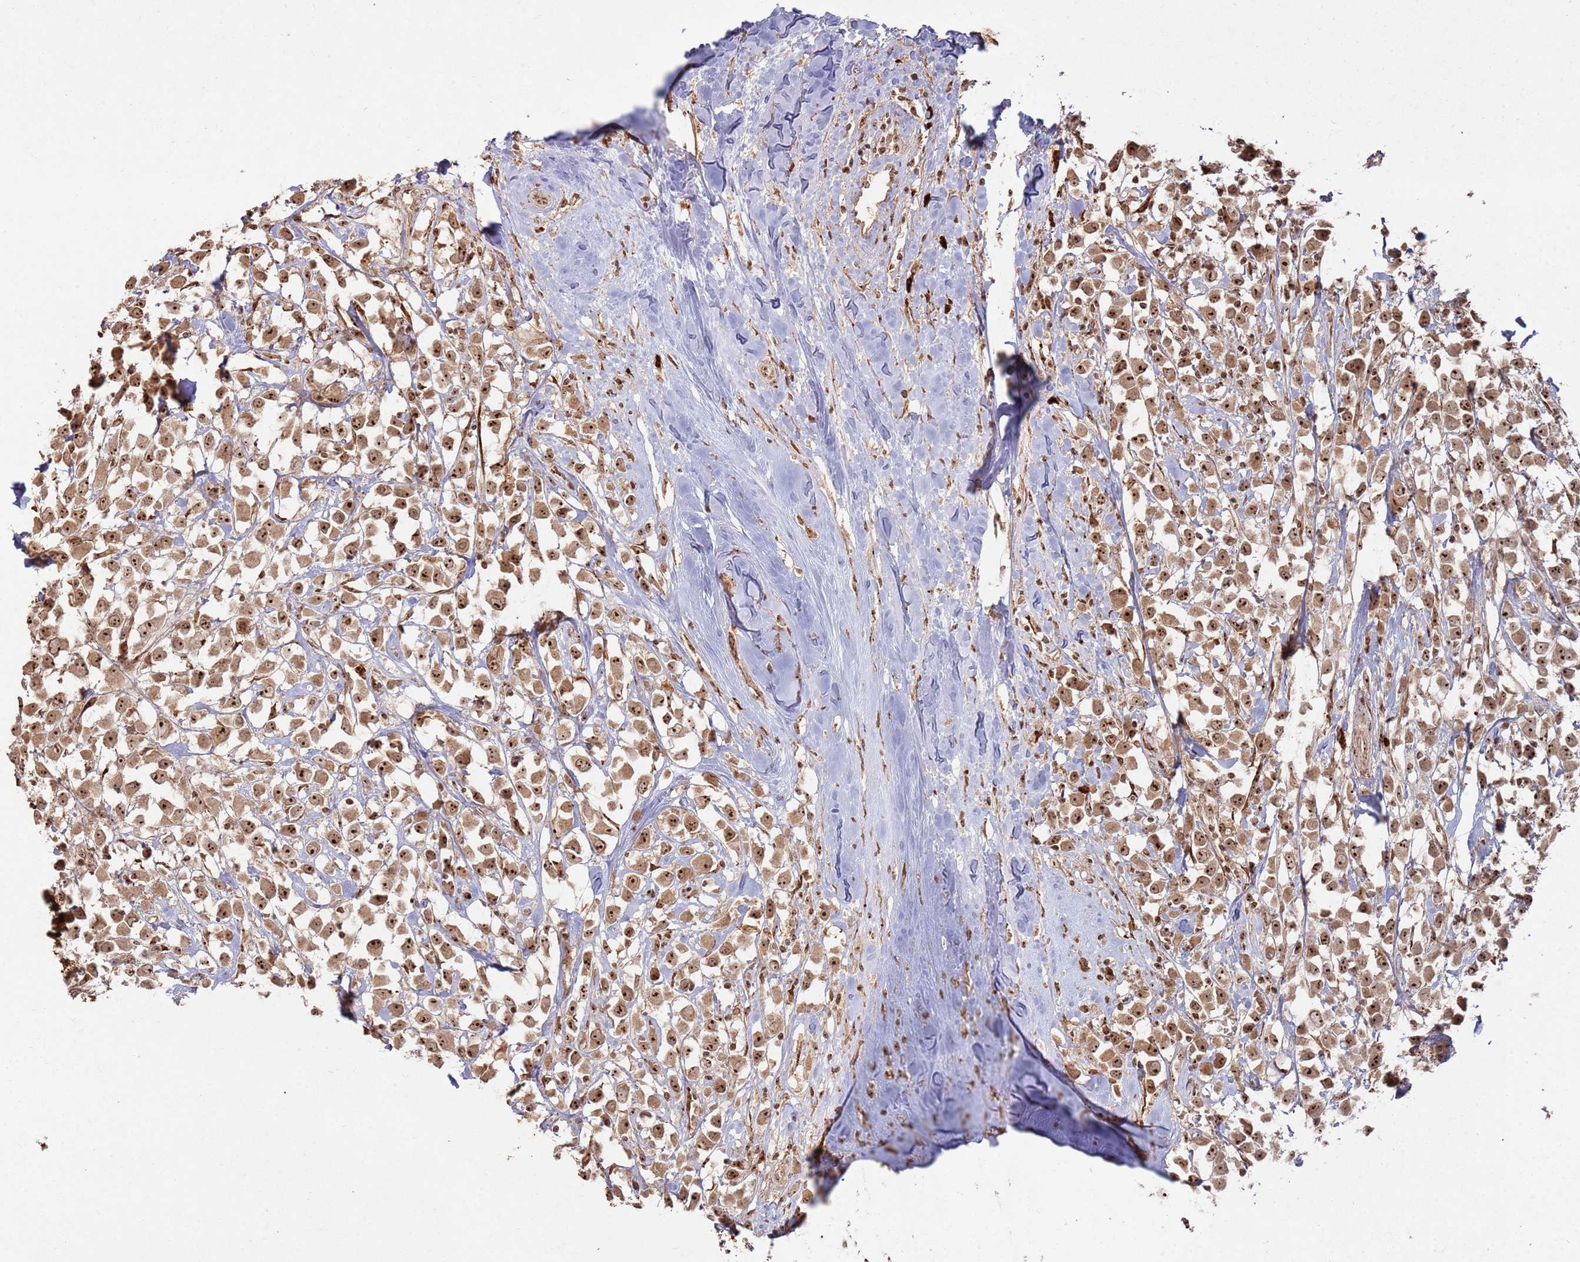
{"staining": {"intensity": "strong", "quantity": ">75%", "location": "cytoplasmic/membranous,nuclear"}, "tissue": "breast cancer", "cell_type": "Tumor cells", "image_type": "cancer", "snomed": [{"axis": "morphology", "description": "Duct carcinoma"}, {"axis": "topography", "description": "Breast"}], "caption": "Immunohistochemistry micrograph of neoplastic tissue: breast cancer stained using immunohistochemistry (IHC) reveals high levels of strong protein expression localized specifically in the cytoplasmic/membranous and nuclear of tumor cells, appearing as a cytoplasmic/membranous and nuclear brown color.", "gene": "UTP11", "patient": {"sex": "female", "age": 87}}